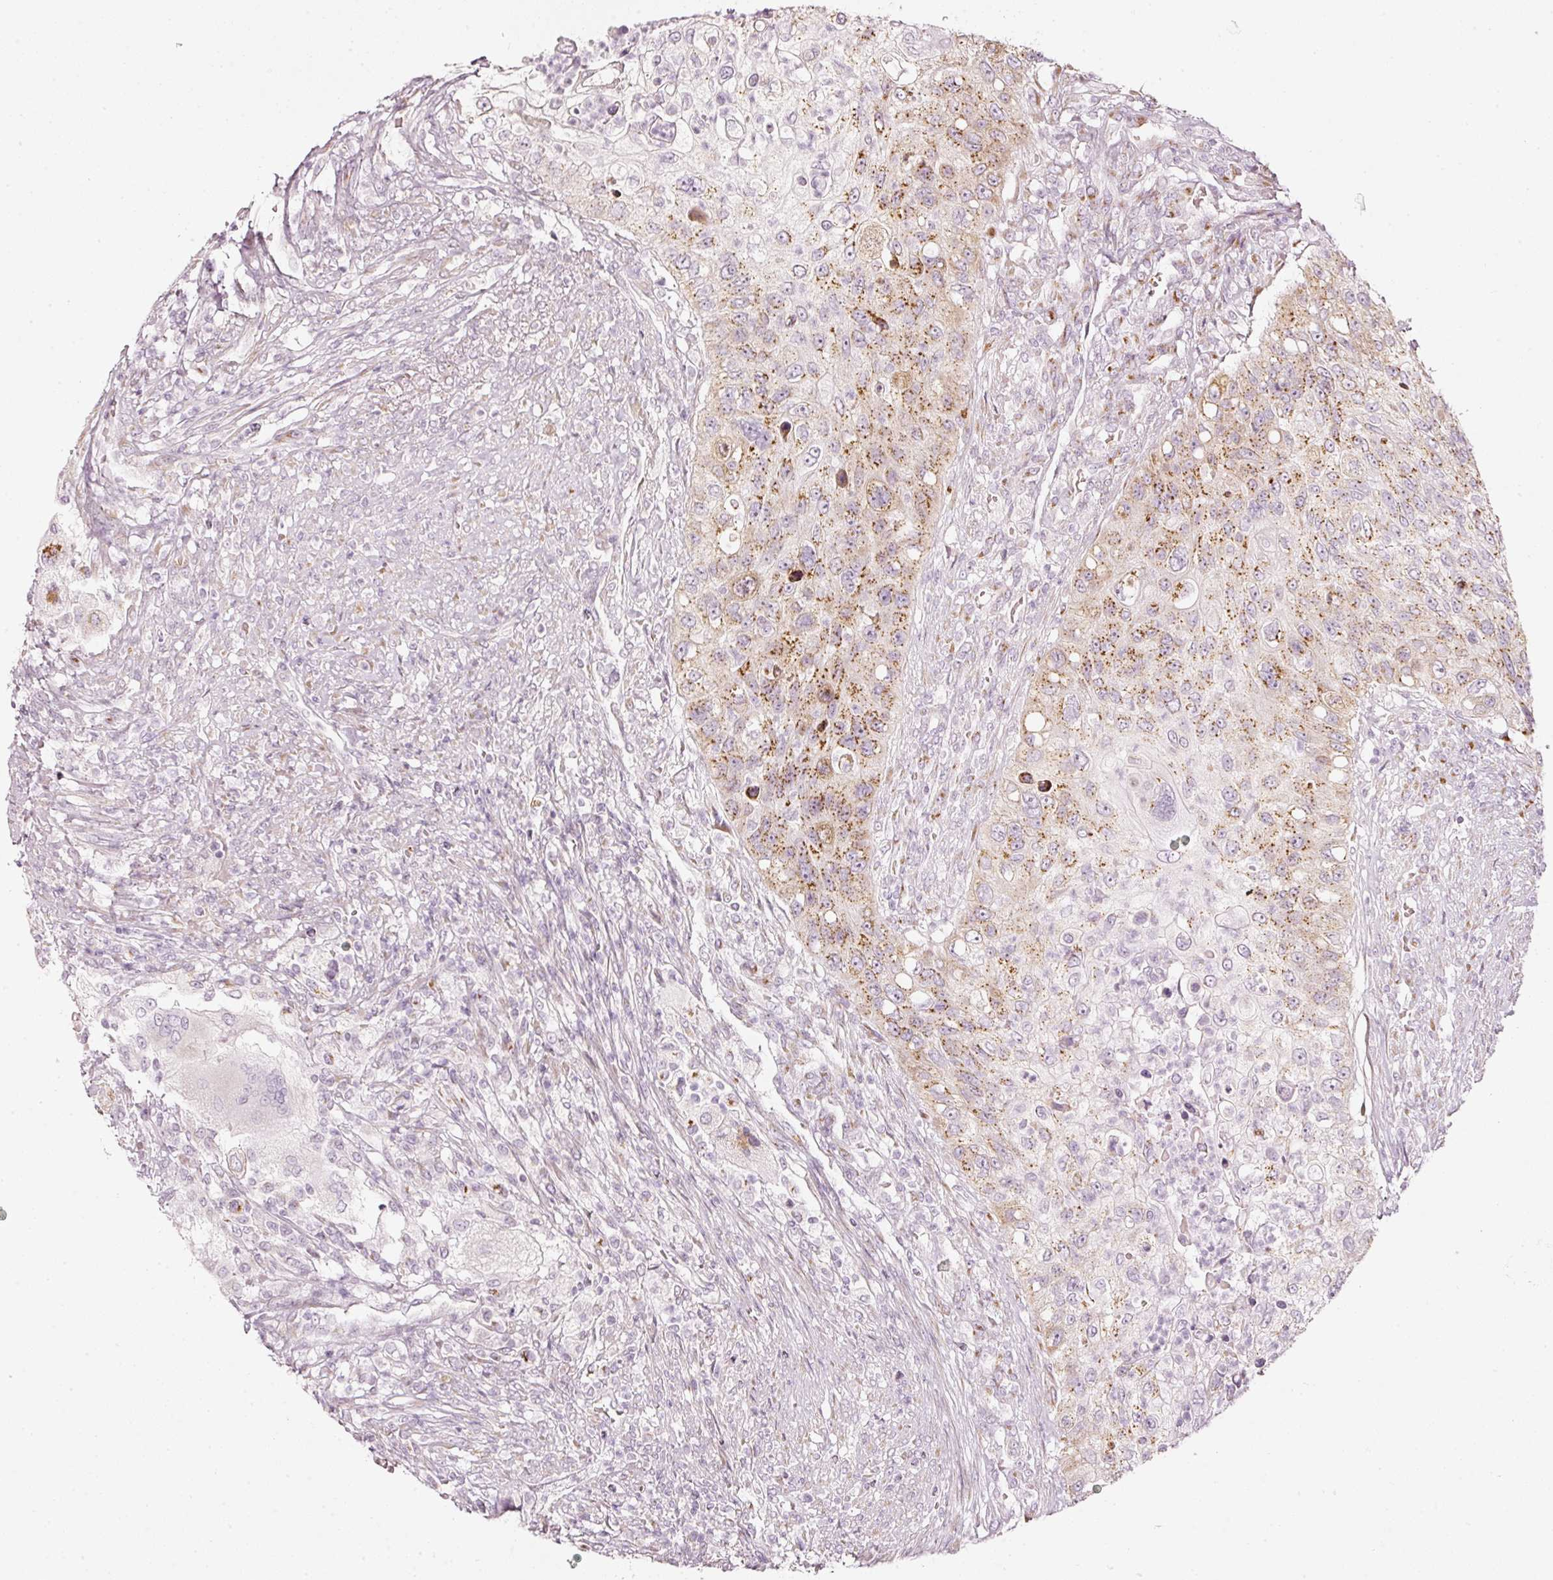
{"staining": {"intensity": "moderate", "quantity": "<25%", "location": "cytoplasmic/membranous"}, "tissue": "urothelial cancer", "cell_type": "Tumor cells", "image_type": "cancer", "snomed": [{"axis": "morphology", "description": "Urothelial carcinoma, High grade"}, {"axis": "topography", "description": "Urinary bladder"}], "caption": "Human urothelial cancer stained with a brown dye reveals moderate cytoplasmic/membranous positive expression in about <25% of tumor cells.", "gene": "SDF4", "patient": {"sex": "female", "age": 60}}